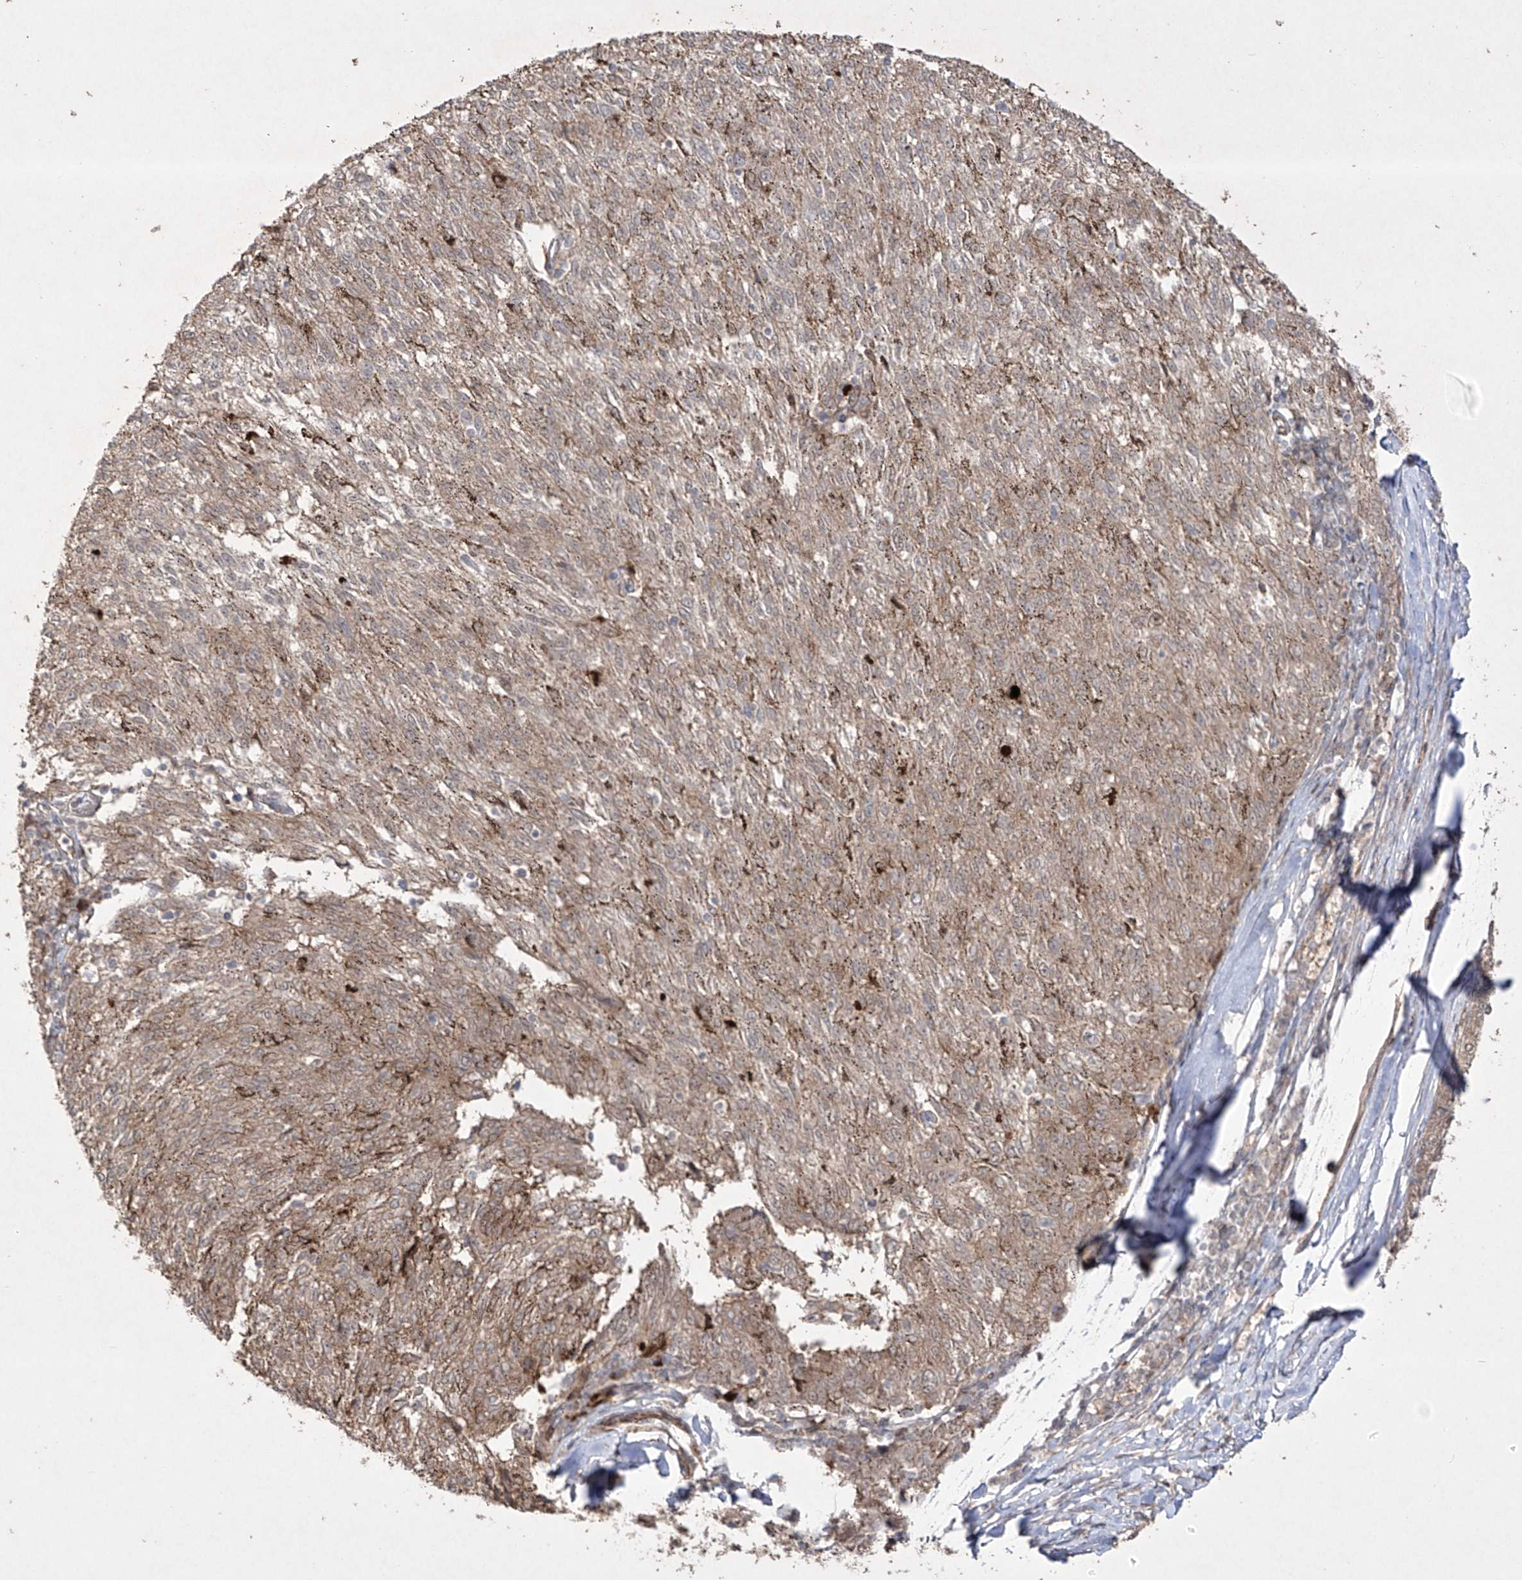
{"staining": {"intensity": "weak", "quantity": "25%-75%", "location": "cytoplasmic/membranous"}, "tissue": "melanoma", "cell_type": "Tumor cells", "image_type": "cancer", "snomed": [{"axis": "morphology", "description": "Malignant melanoma, NOS"}, {"axis": "topography", "description": "Skin"}], "caption": "This photomicrograph exhibits melanoma stained with immunohistochemistry to label a protein in brown. The cytoplasmic/membranous of tumor cells show weak positivity for the protein. Nuclei are counter-stained blue.", "gene": "KDM1B", "patient": {"sex": "female", "age": 72}}